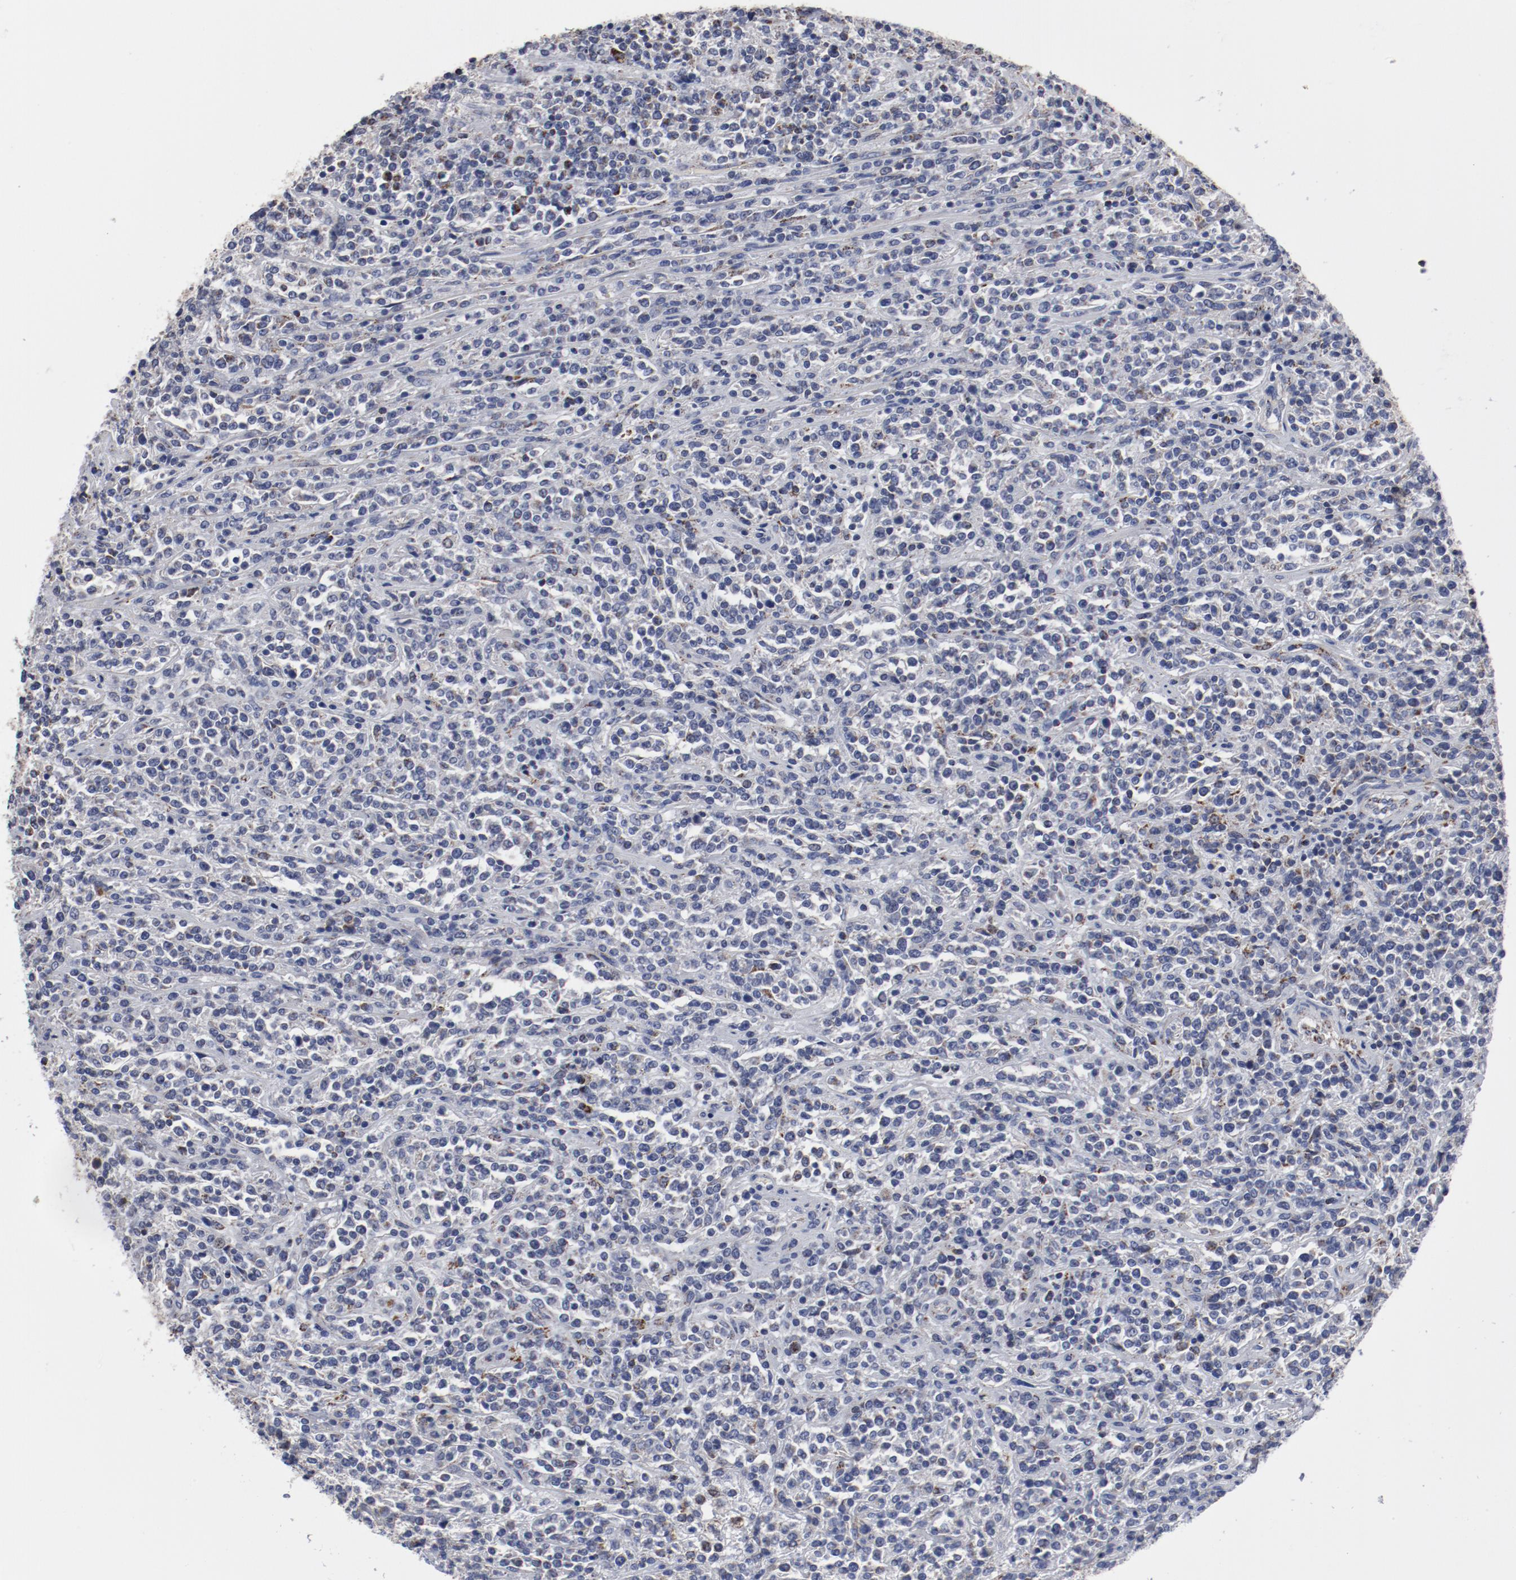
{"staining": {"intensity": "weak", "quantity": "<25%", "location": "cytoplasmic/membranous"}, "tissue": "lymphoma", "cell_type": "Tumor cells", "image_type": "cancer", "snomed": [{"axis": "morphology", "description": "Malignant lymphoma, non-Hodgkin's type, High grade"}, {"axis": "topography", "description": "Soft tissue"}], "caption": "This is an immunohistochemistry image of malignant lymphoma, non-Hodgkin's type (high-grade). There is no staining in tumor cells.", "gene": "NDUFV2", "patient": {"sex": "male", "age": 18}}